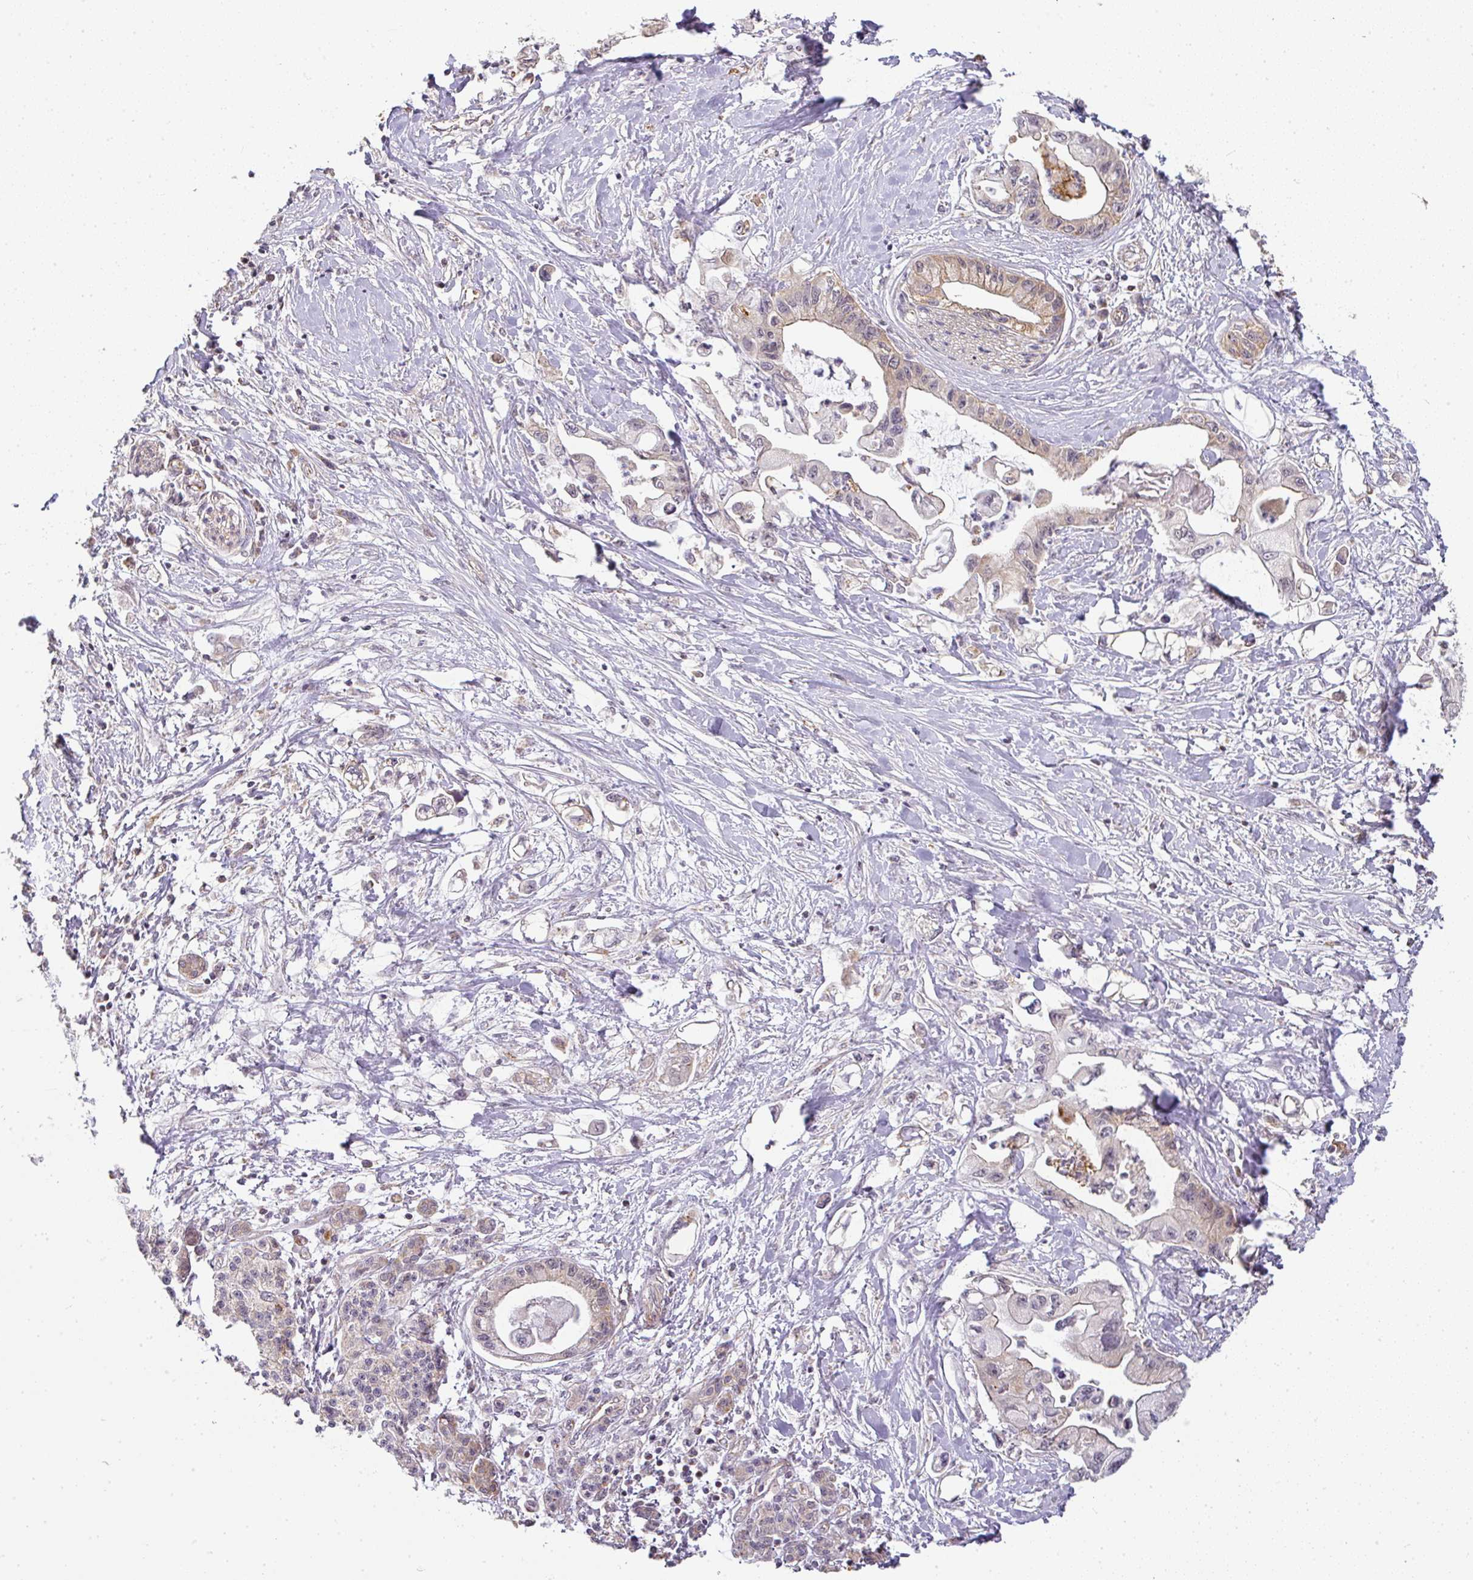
{"staining": {"intensity": "moderate", "quantity": "25%-75%", "location": "cytoplasmic/membranous"}, "tissue": "pancreatic cancer", "cell_type": "Tumor cells", "image_type": "cancer", "snomed": [{"axis": "morphology", "description": "Adenocarcinoma, NOS"}, {"axis": "topography", "description": "Pancreas"}], "caption": "Immunohistochemistry (IHC) (DAB) staining of human adenocarcinoma (pancreatic) shows moderate cytoplasmic/membranous protein expression in about 25%-75% of tumor cells.", "gene": "MYOM2", "patient": {"sex": "male", "age": 61}}